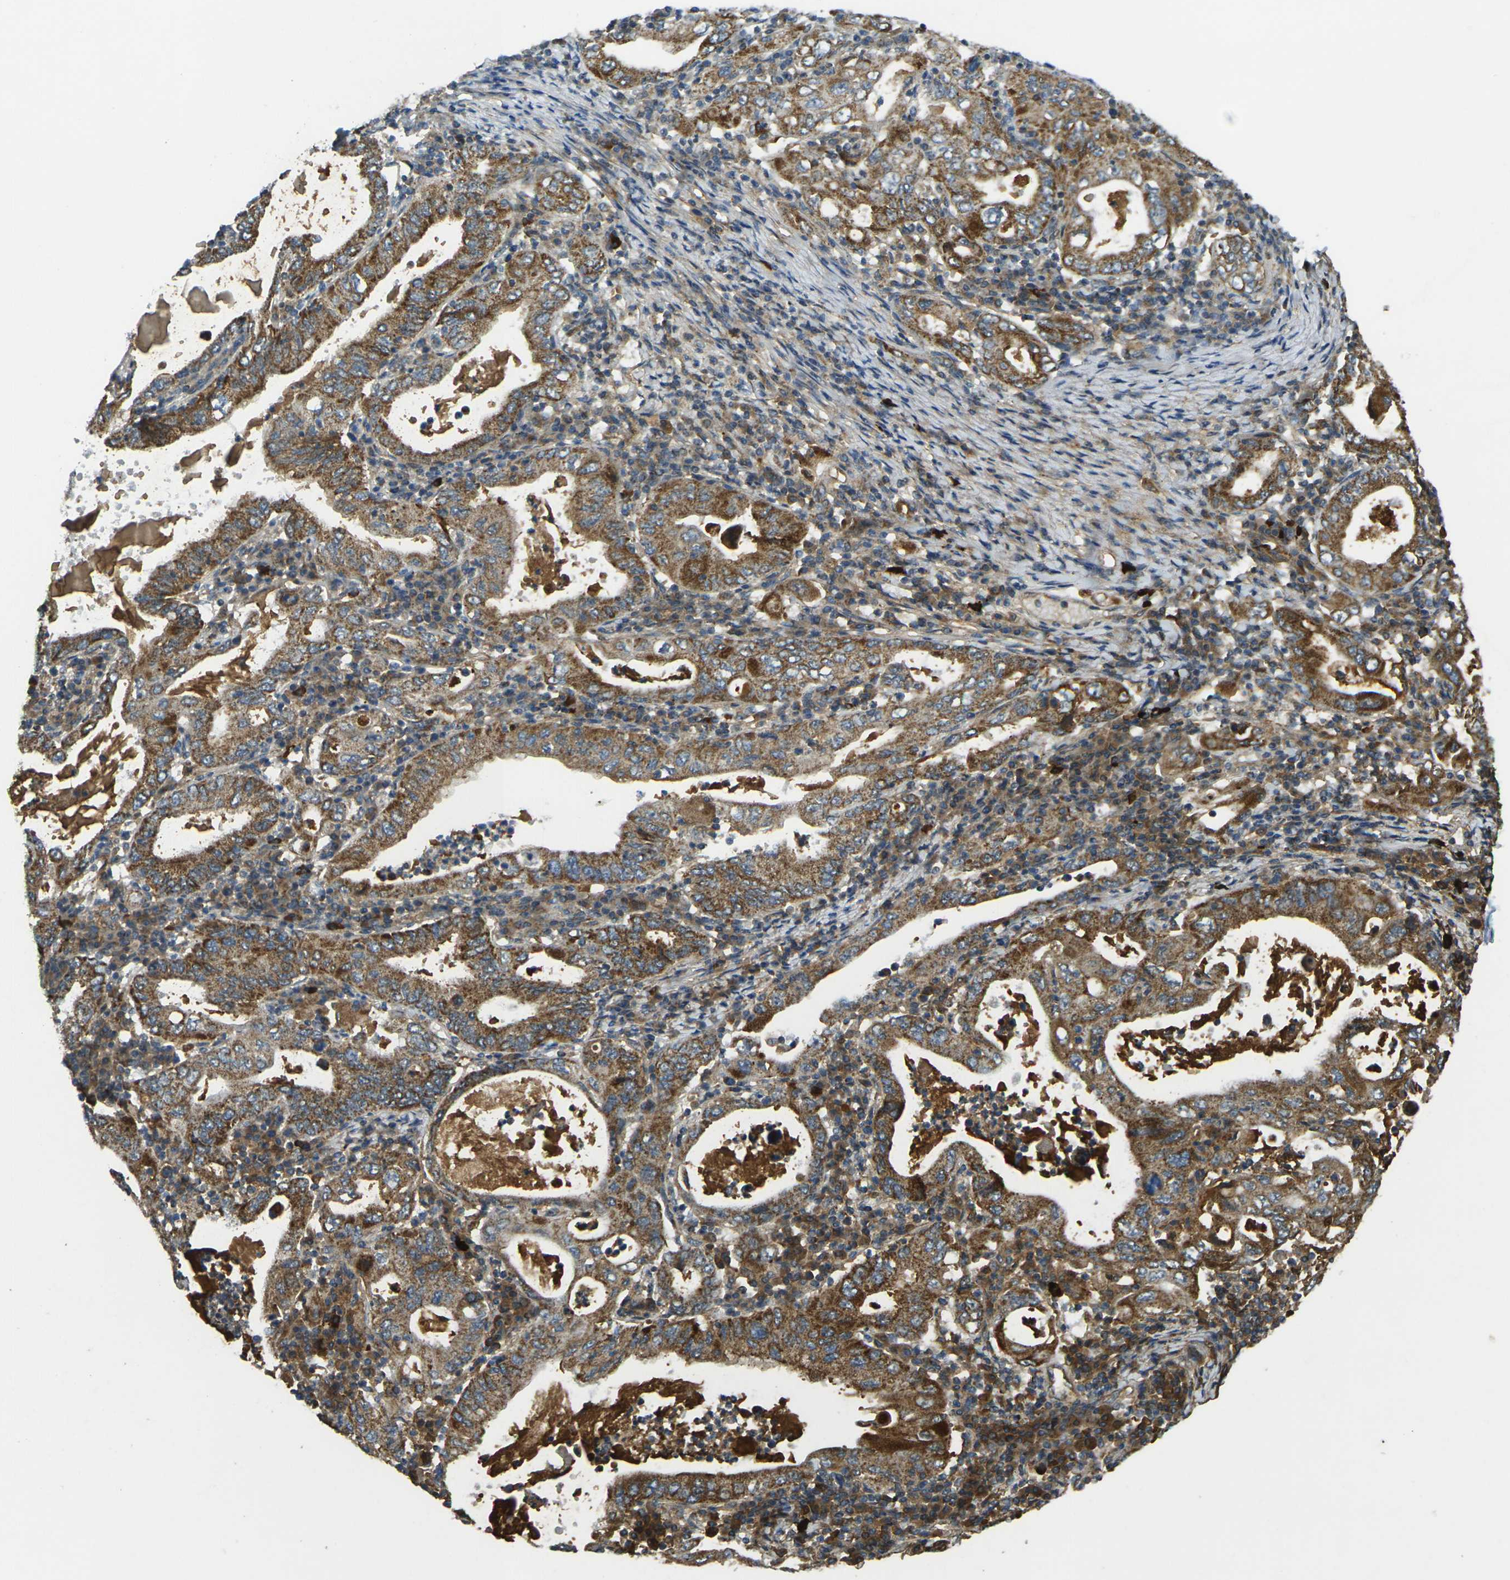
{"staining": {"intensity": "strong", "quantity": ">75%", "location": "cytoplasmic/membranous"}, "tissue": "stomach cancer", "cell_type": "Tumor cells", "image_type": "cancer", "snomed": [{"axis": "morphology", "description": "Normal tissue, NOS"}, {"axis": "morphology", "description": "Adenocarcinoma, NOS"}, {"axis": "topography", "description": "Esophagus"}, {"axis": "topography", "description": "Stomach, upper"}, {"axis": "topography", "description": "Peripheral nerve tissue"}], "caption": "Tumor cells exhibit high levels of strong cytoplasmic/membranous expression in approximately >75% of cells in stomach cancer.", "gene": "IGF1R", "patient": {"sex": "male", "age": 62}}